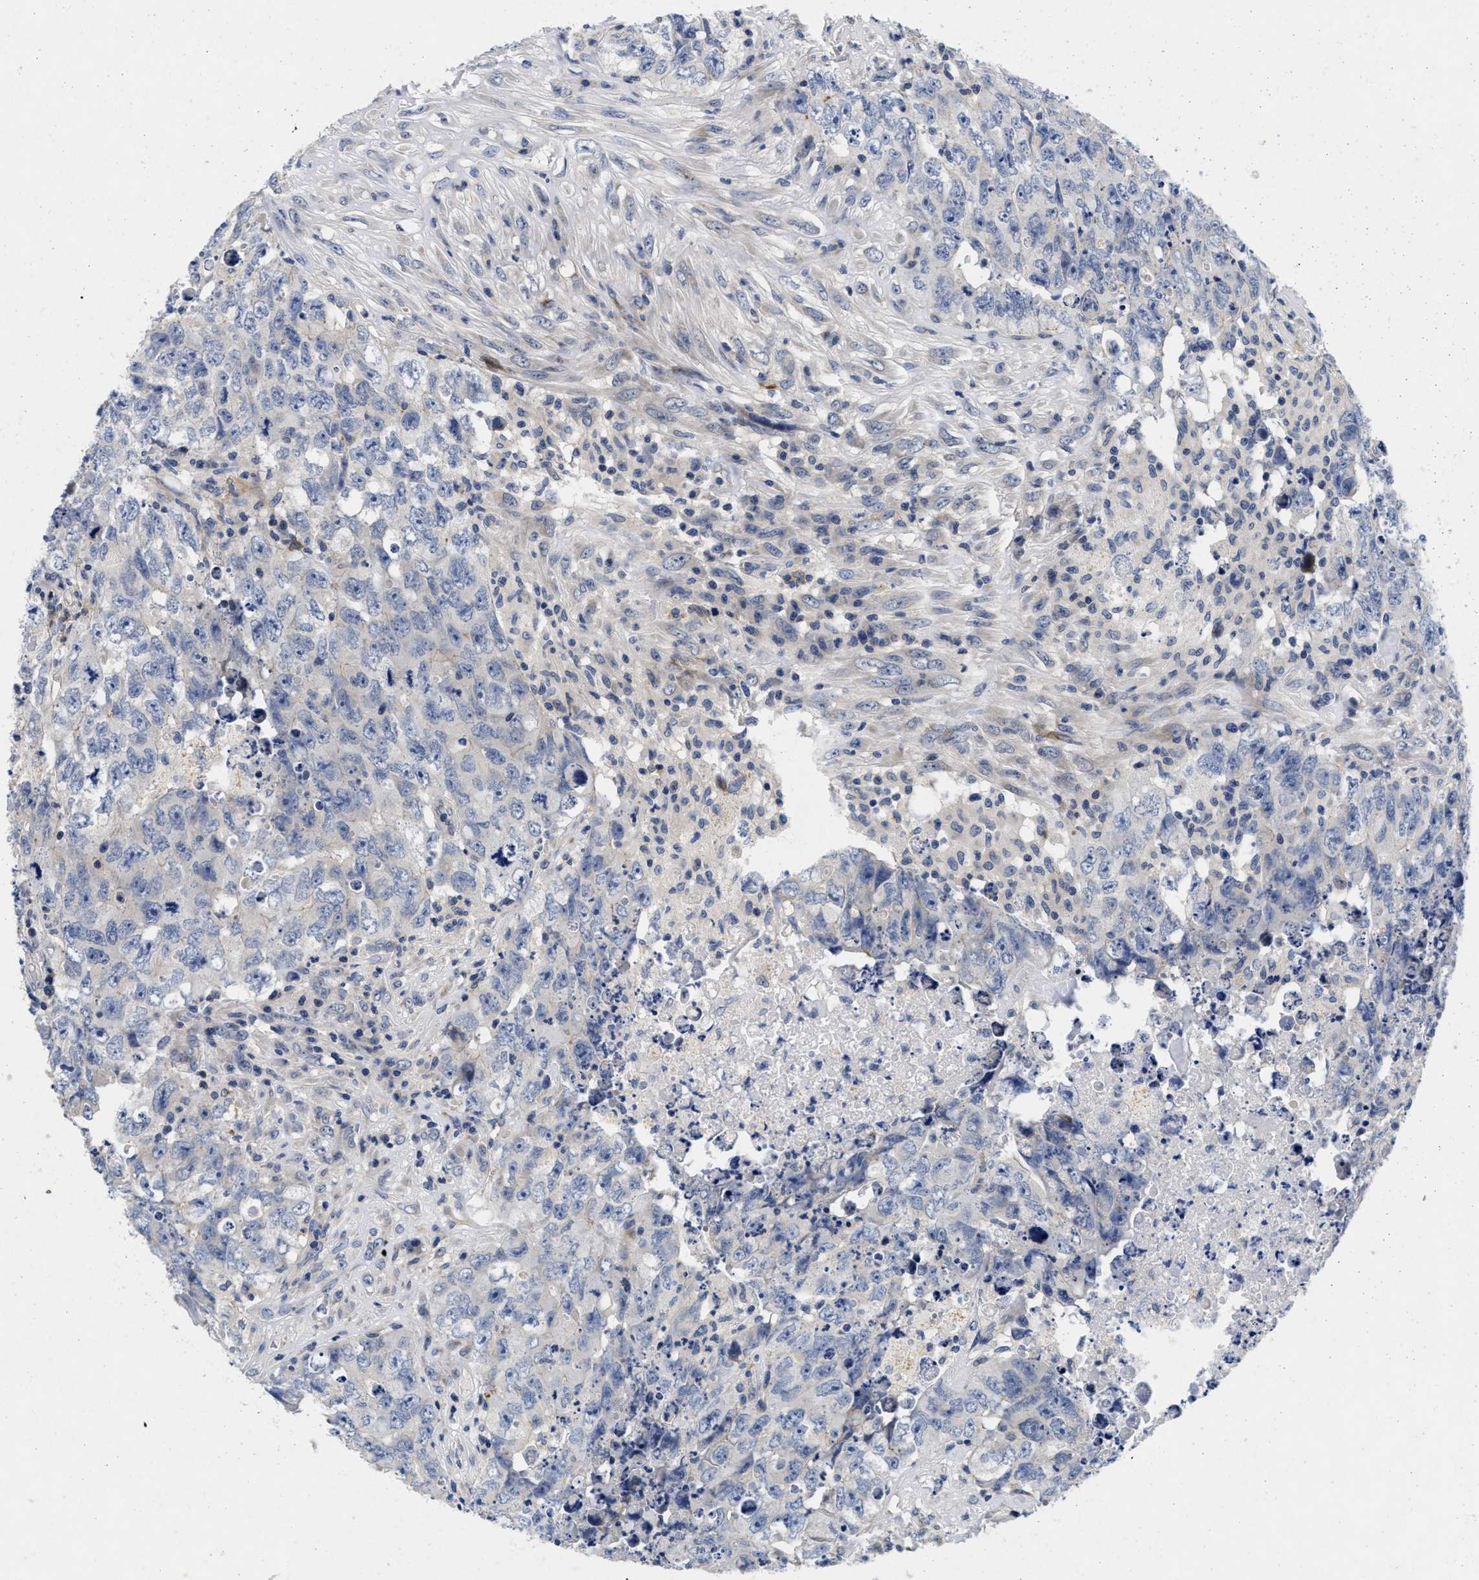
{"staining": {"intensity": "negative", "quantity": "none", "location": "none"}, "tissue": "testis cancer", "cell_type": "Tumor cells", "image_type": "cancer", "snomed": [{"axis": "morphology", "description": "Carcinoma, Embryonal, NOS"}, {"axis": "topography", "description": "Testis"}], "caption": "The image shows no significant staining in tumor cells of testis embryonal carcinoma.", "gene": "LAD1", "patient": {"sex": "male", "age": 32}}